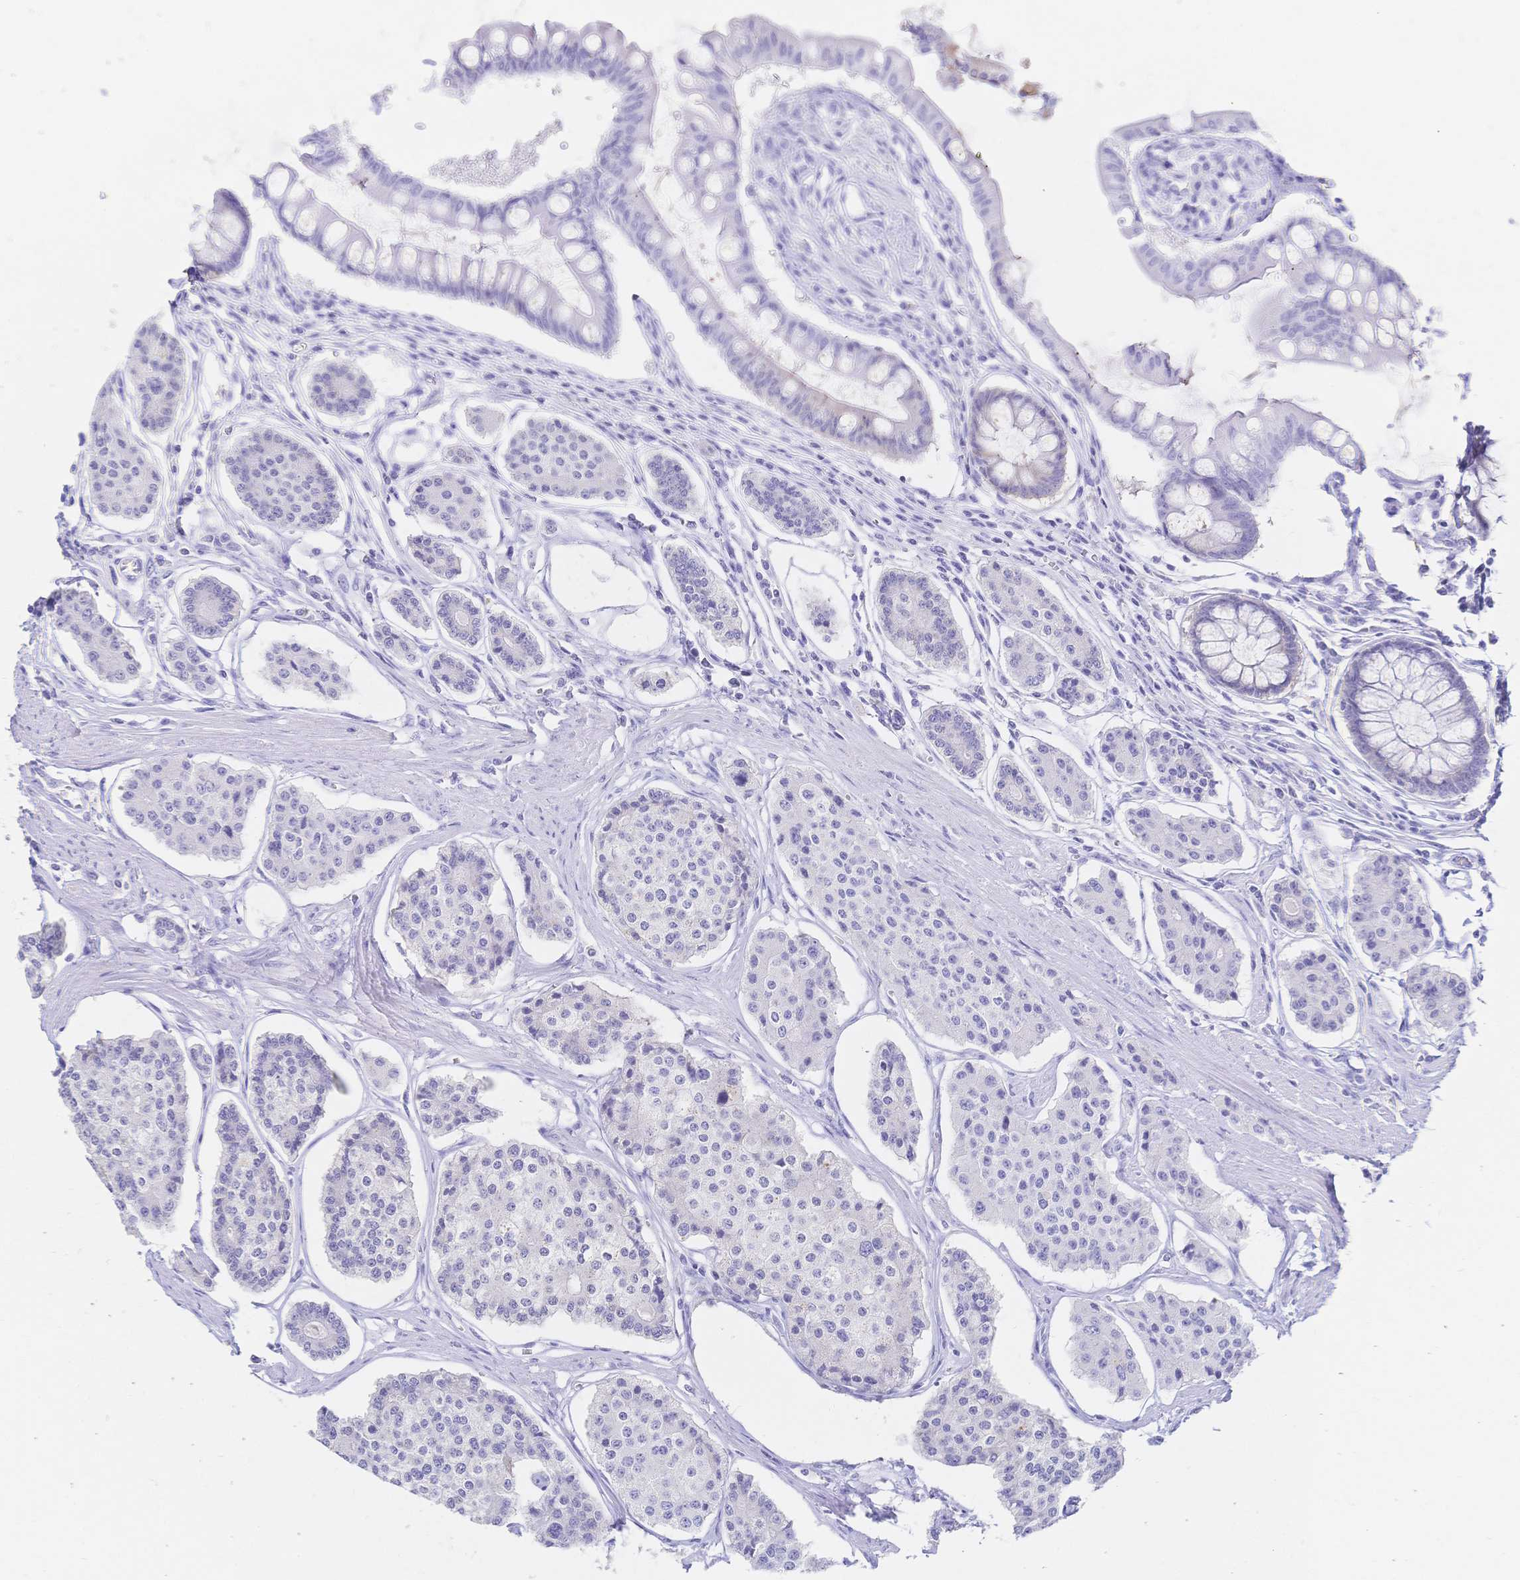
{"staining": {"intensity": "negative", "quantity": "none", "location": "none"}, "tissue": "carcinoid", "cell_type": "Tumor cells", "image_type": "cancer", "snomed": [{"axis": "morphology", "description": "Carcinoid, malignant, NOS"}, {"axis": "topography", "description": "Small intestine"}], "caption": "High magnification brightfield microscopy of carcinoid stained with DAB (brown) and counterstained with hematoxylin (blue): tumor cells show no significant expression.", "gene": "RRM1", "patient": {"sex": "female", "age": 65}}